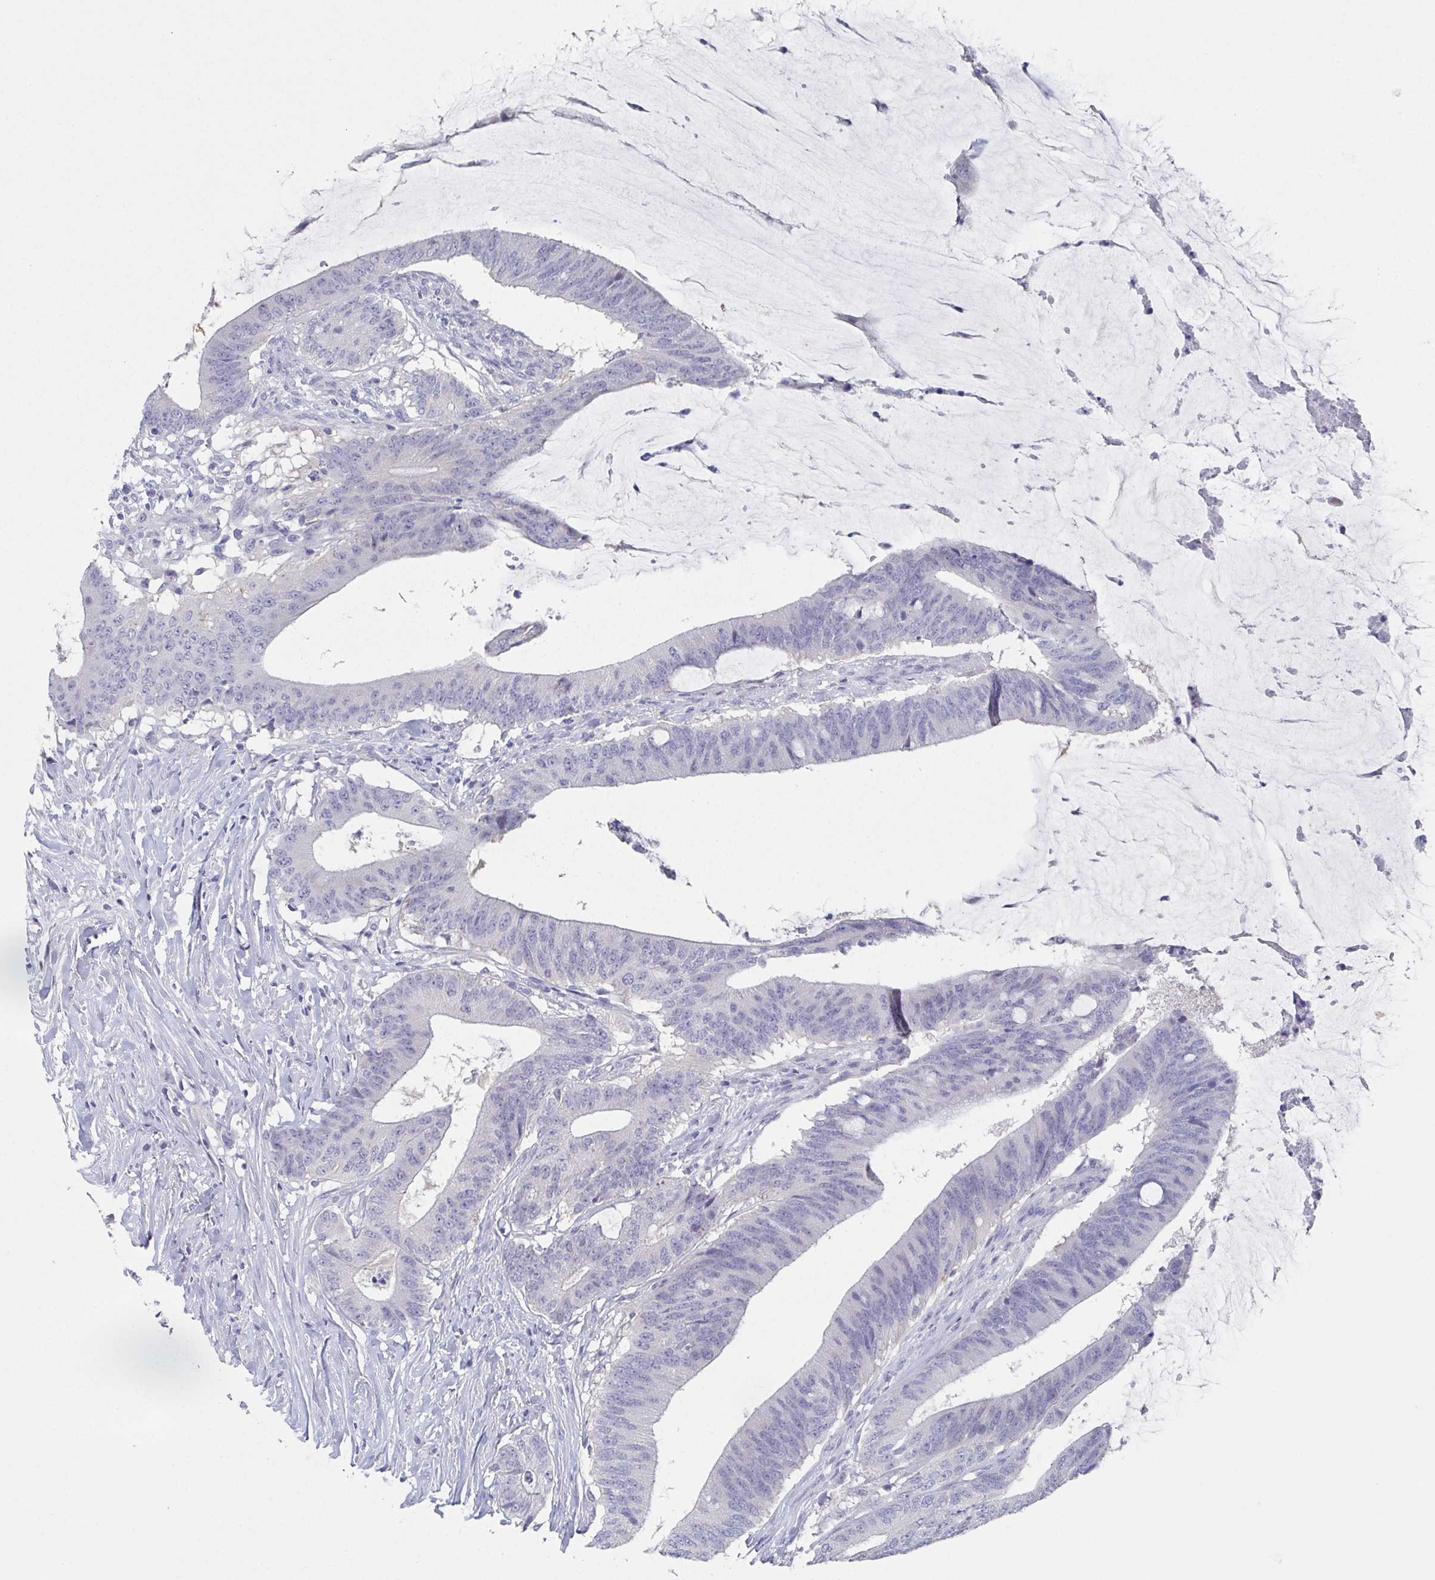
{"staining": {"intensity": "negative", "quantity": "none", "location": "none"}, "tissue": "colorectal cancer", "cell_type": "Tumor cells", "image_type": "cancer", "snomed": [{"axis": "morphology", "description": "Adenocarcinoma, NOS"}, {"axis": "topography", "description": "Colon"}], "caption": "Protein analysis of colorectal cancer (adenocarcinoma) reveals no significant positivity in tumor cells. The staining was performed using DAB (3,3'-diaminobenzidine) to visualize the protein expression in brown, while the nuclei were stained in blue with hematoxylin (Magnification: 20x).", "gene": "DYDC2", "patient": {"sex": "female", "age": 43}}